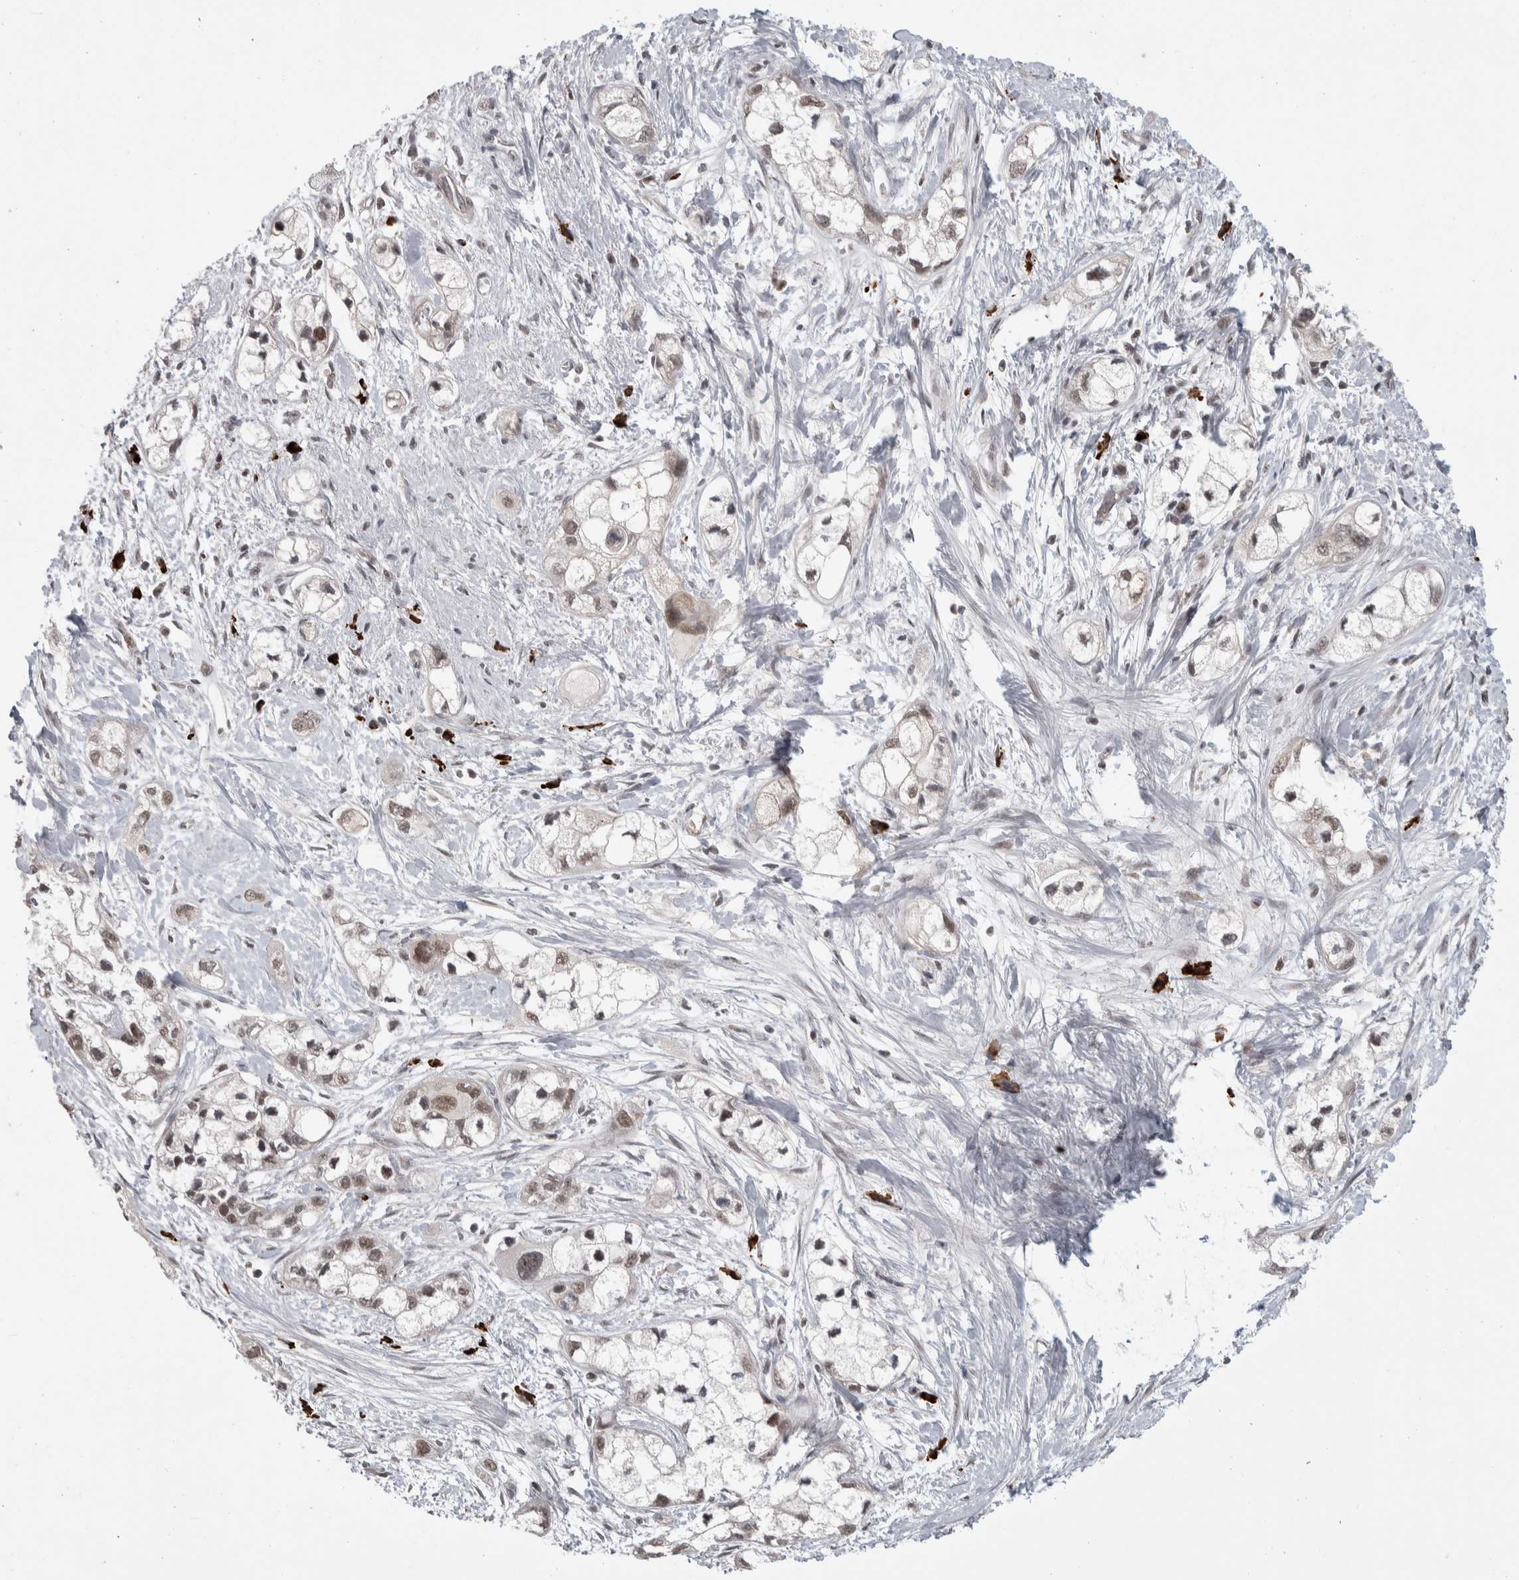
{"staining": {"intensity": "weak", "quantity": "25%-75%", "location": "nuclear"}, "tissue": "pancreatic cancer", "cell_type": "Tumor cells", "image_type": "cancer", "snomed": [{"axis": "morphology", "description": "Adenocarcinoma, NOS"}, {"axis": "topography", "description": "Pancreas"}], "caption": "IHC image of human pancreatic cancer stained for a protein (brown), which reveals low levels of weak nuclear positivity in approximately 25%-75% of tumor cells.", "gene": "ZNF592", "patient": {"sex": "male", "age": 74}}